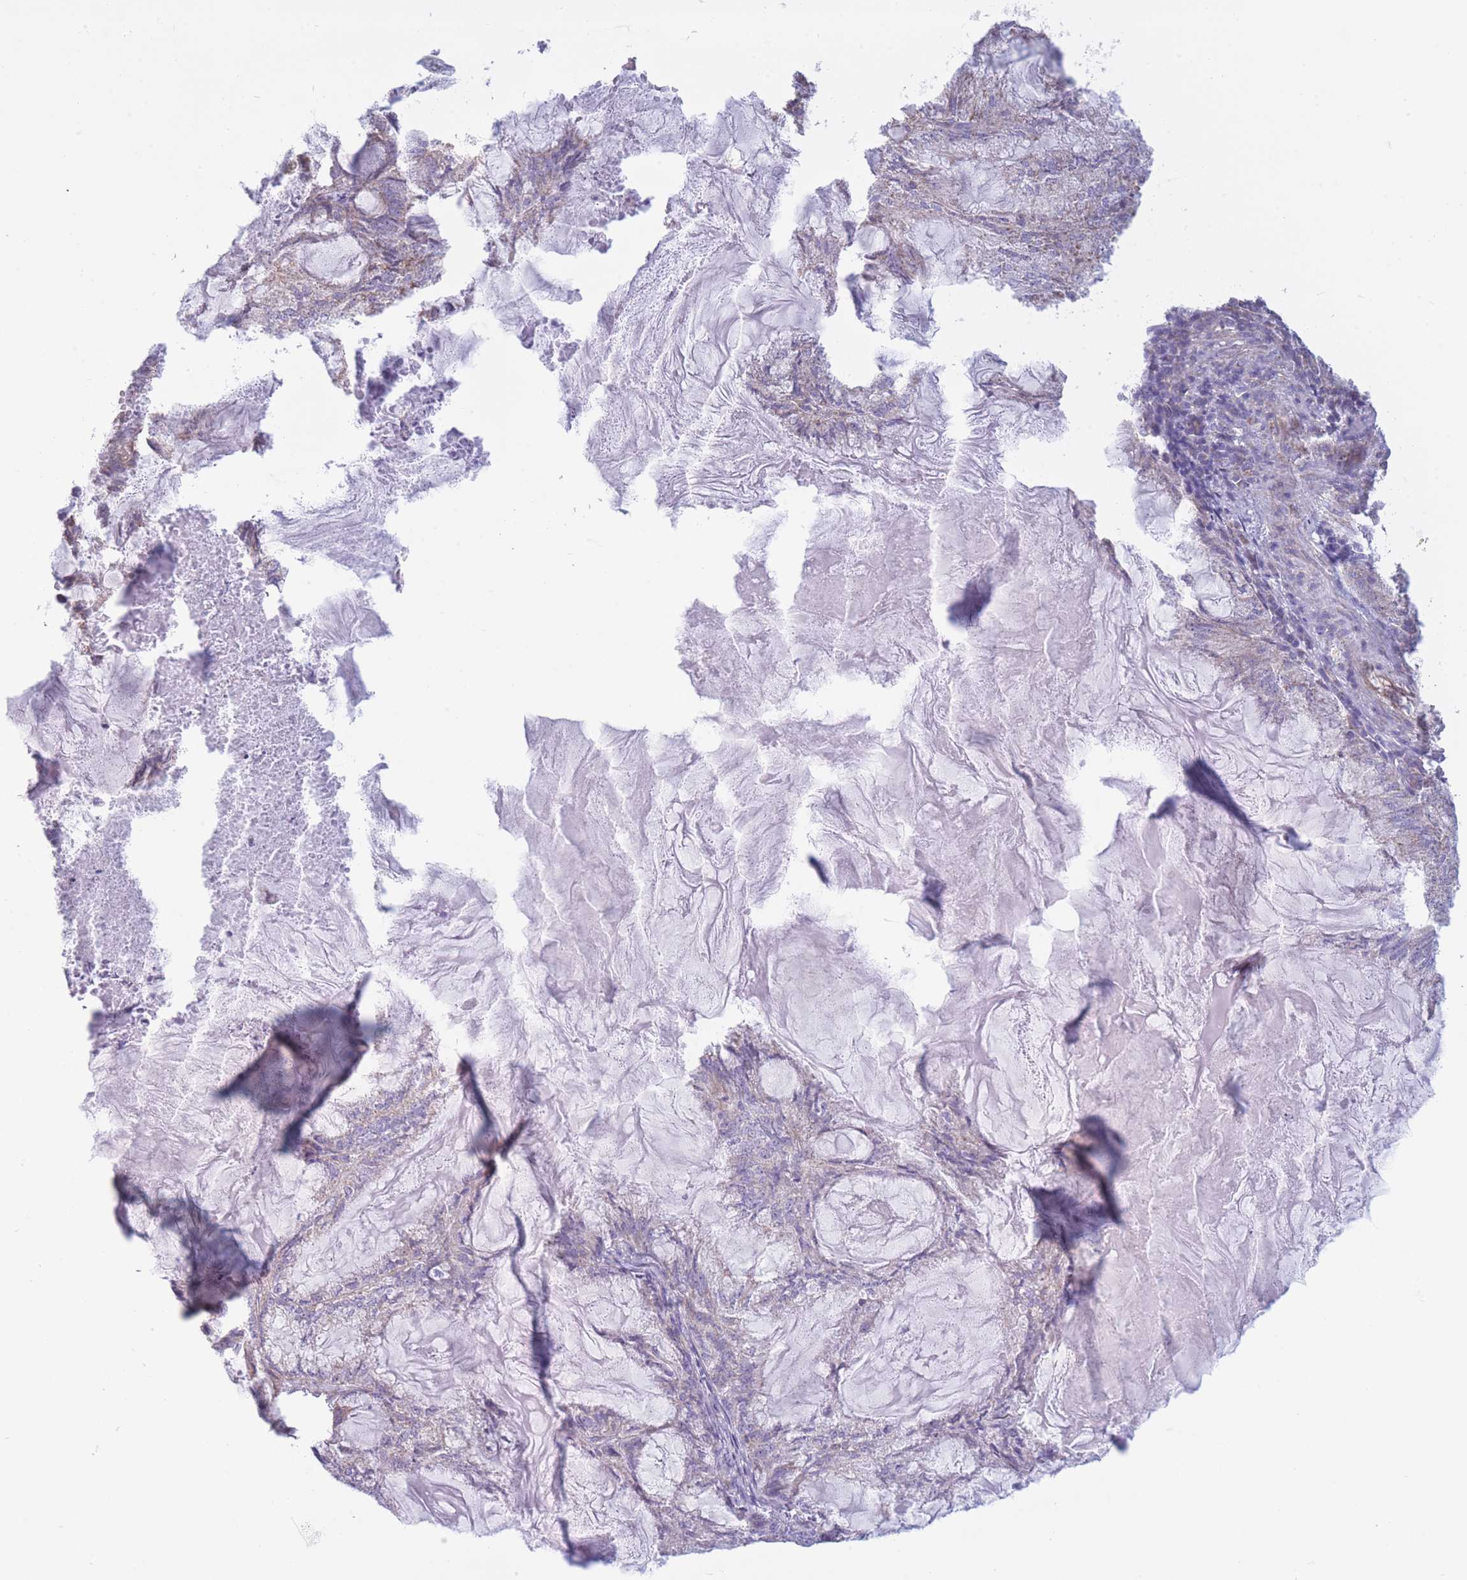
{"staining": {"intensity": "negative", "quantity": "none", "location": "none"}, "tissue": "endometrial cancer", "cell_type": "Tumor cells", "image_type": "cancer", "snomed": [{"axis": "morphology", "description": "Adenocarcinoma, NOS"}, {"axis": "topography", "description": "Endometrium"}], "caption": "IHC of human adenocarcinoma (endometrial) shows no expression in tumor cells.", "gene": "PDHA1", "patient": {"sex": "female", "age": 86}}